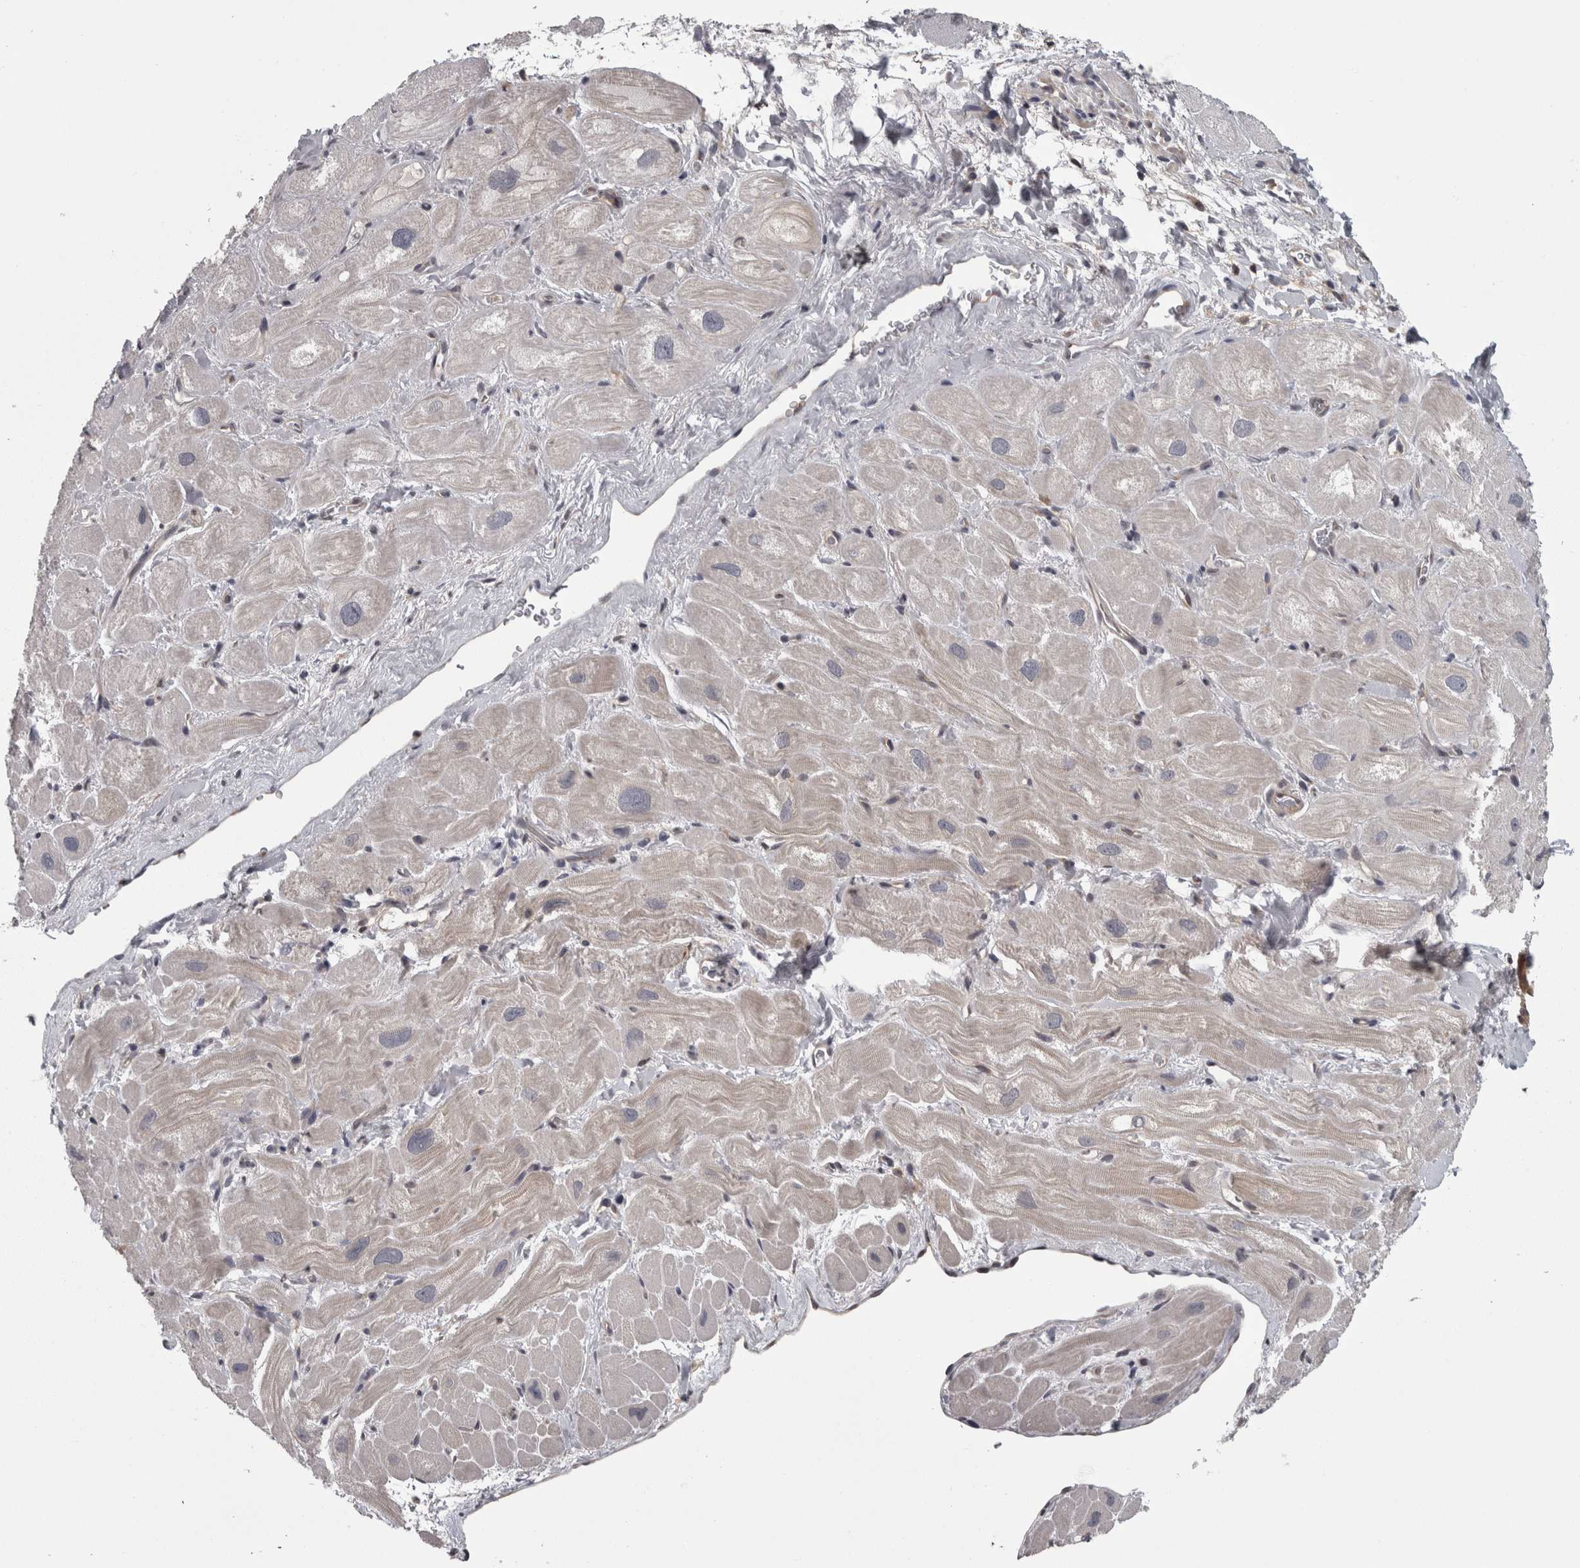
{"staining": {"intensity": "negative", "quantity": "none", "location": "none"}, "tissue": "heart muscle", "cell_type": "Cardiomyocytes", "image_type": "normal", "snomed": [{"axis": "morphology", "description": "Normal tissue, NOS"}, {"axis": "topography", "description": "Heart"}], "caption": "This histopathology image is of benign heart muscle stained with immunohistochemistry (IHC) to label a protein in brown with the nuclei are counter-stained blue. There is no staining in cardiomyocytes.", "gene": "CACYBP", "patient": {"sex": "male", "age": 49}}